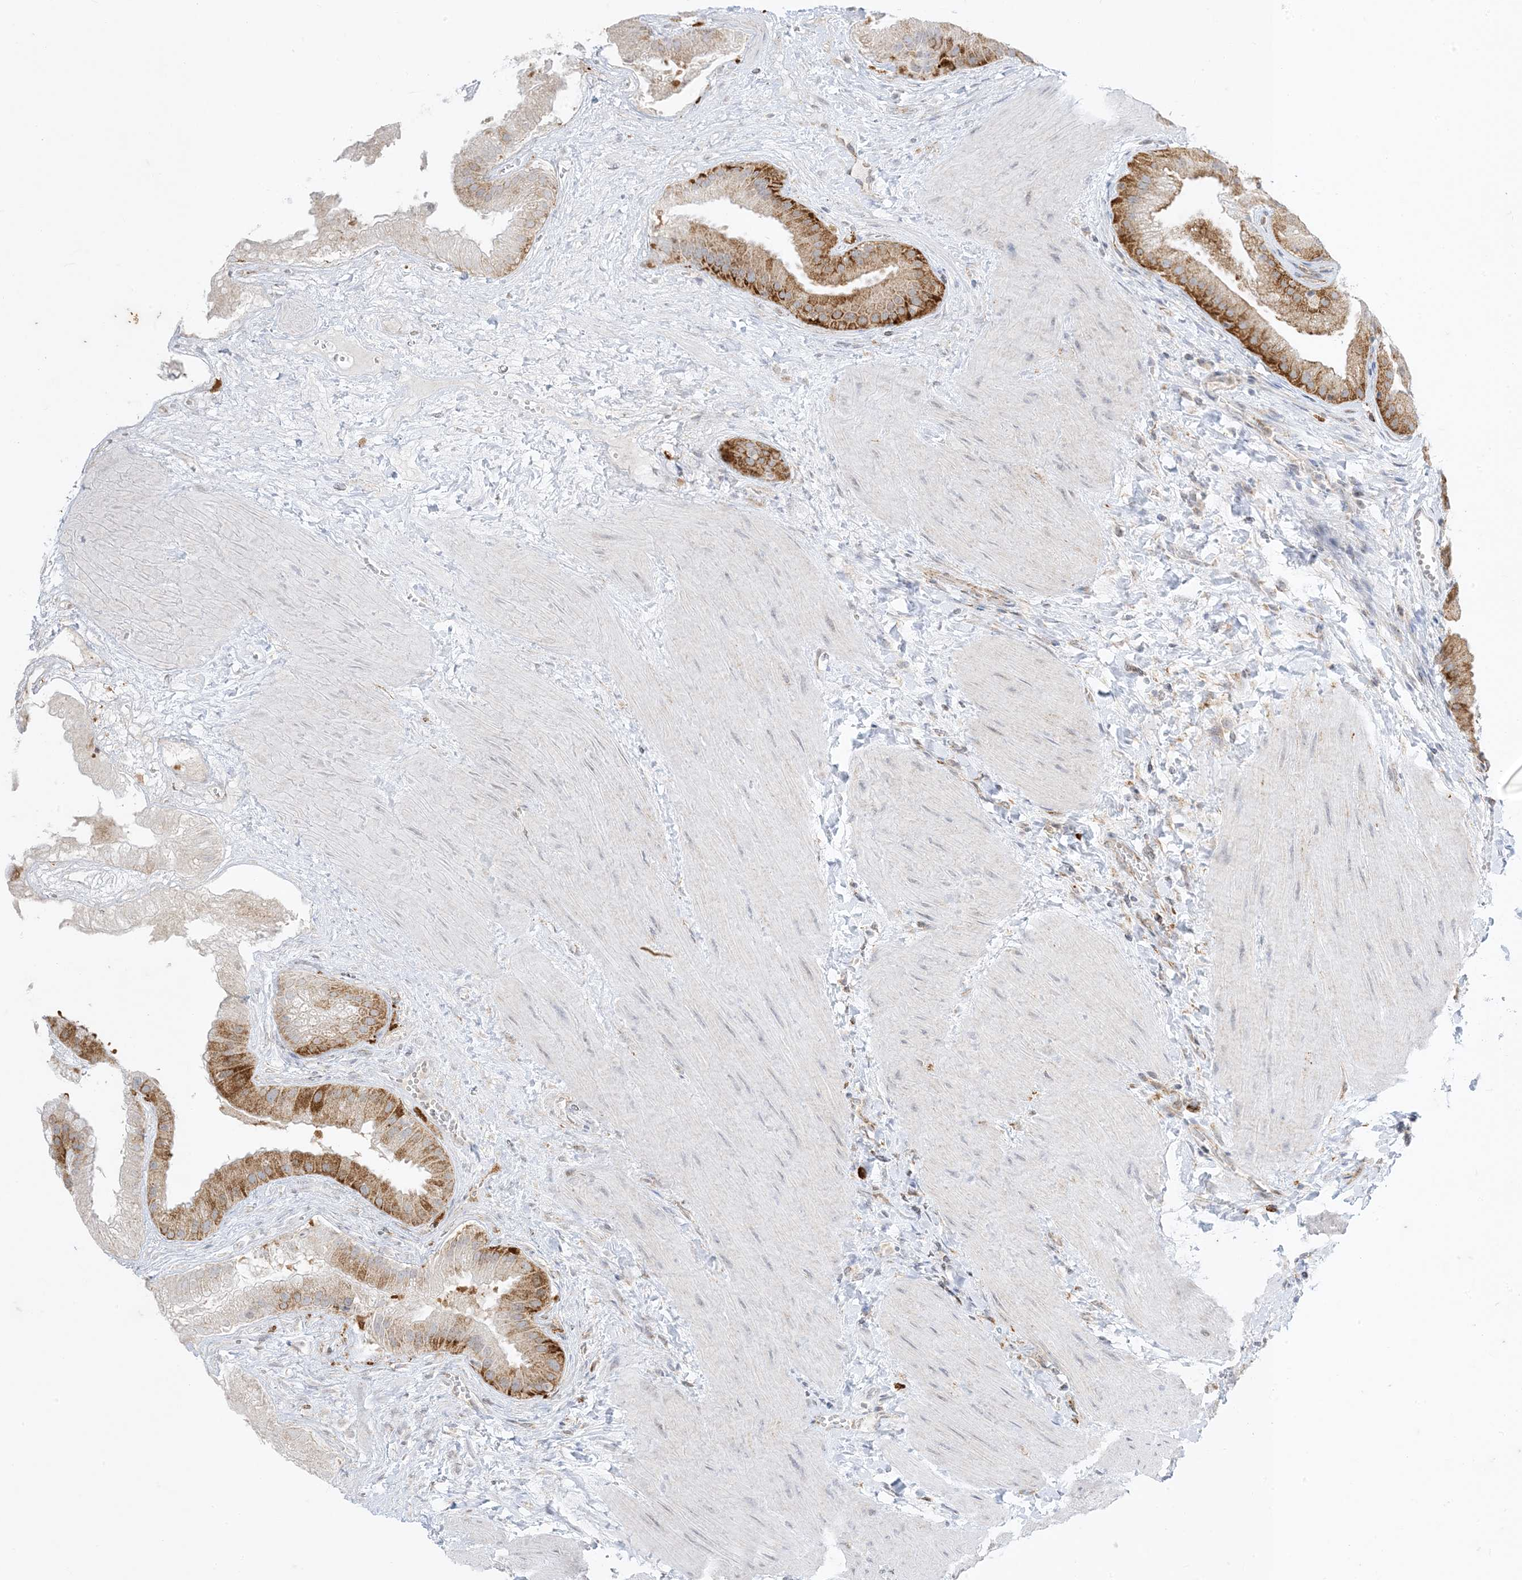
{"staining": {"intensity": "moderate", "quantity": ">75%", "location": "cytoplasmic/membranous"}, "tissue": "gallbladder", "cell_type": "Glandular cells", "image_type": "normal", "snomed": [{"axis": "morphology", "description": "Normal tissue, NOS"}, {"axis": "topography", "description": "Gallbladder"}], "caption": "Immunohistochemical staining of benign gallbladder demonstrates moderate cytoplasmic/membranous protein staining in about >75% of glandular cells. (Stains: DAB in brown, nuclei in blue, Microscopy: brightfield microscopy at high magnification).", "gene": "RAC1", "patient": {"sex": "male", "age": 55}}